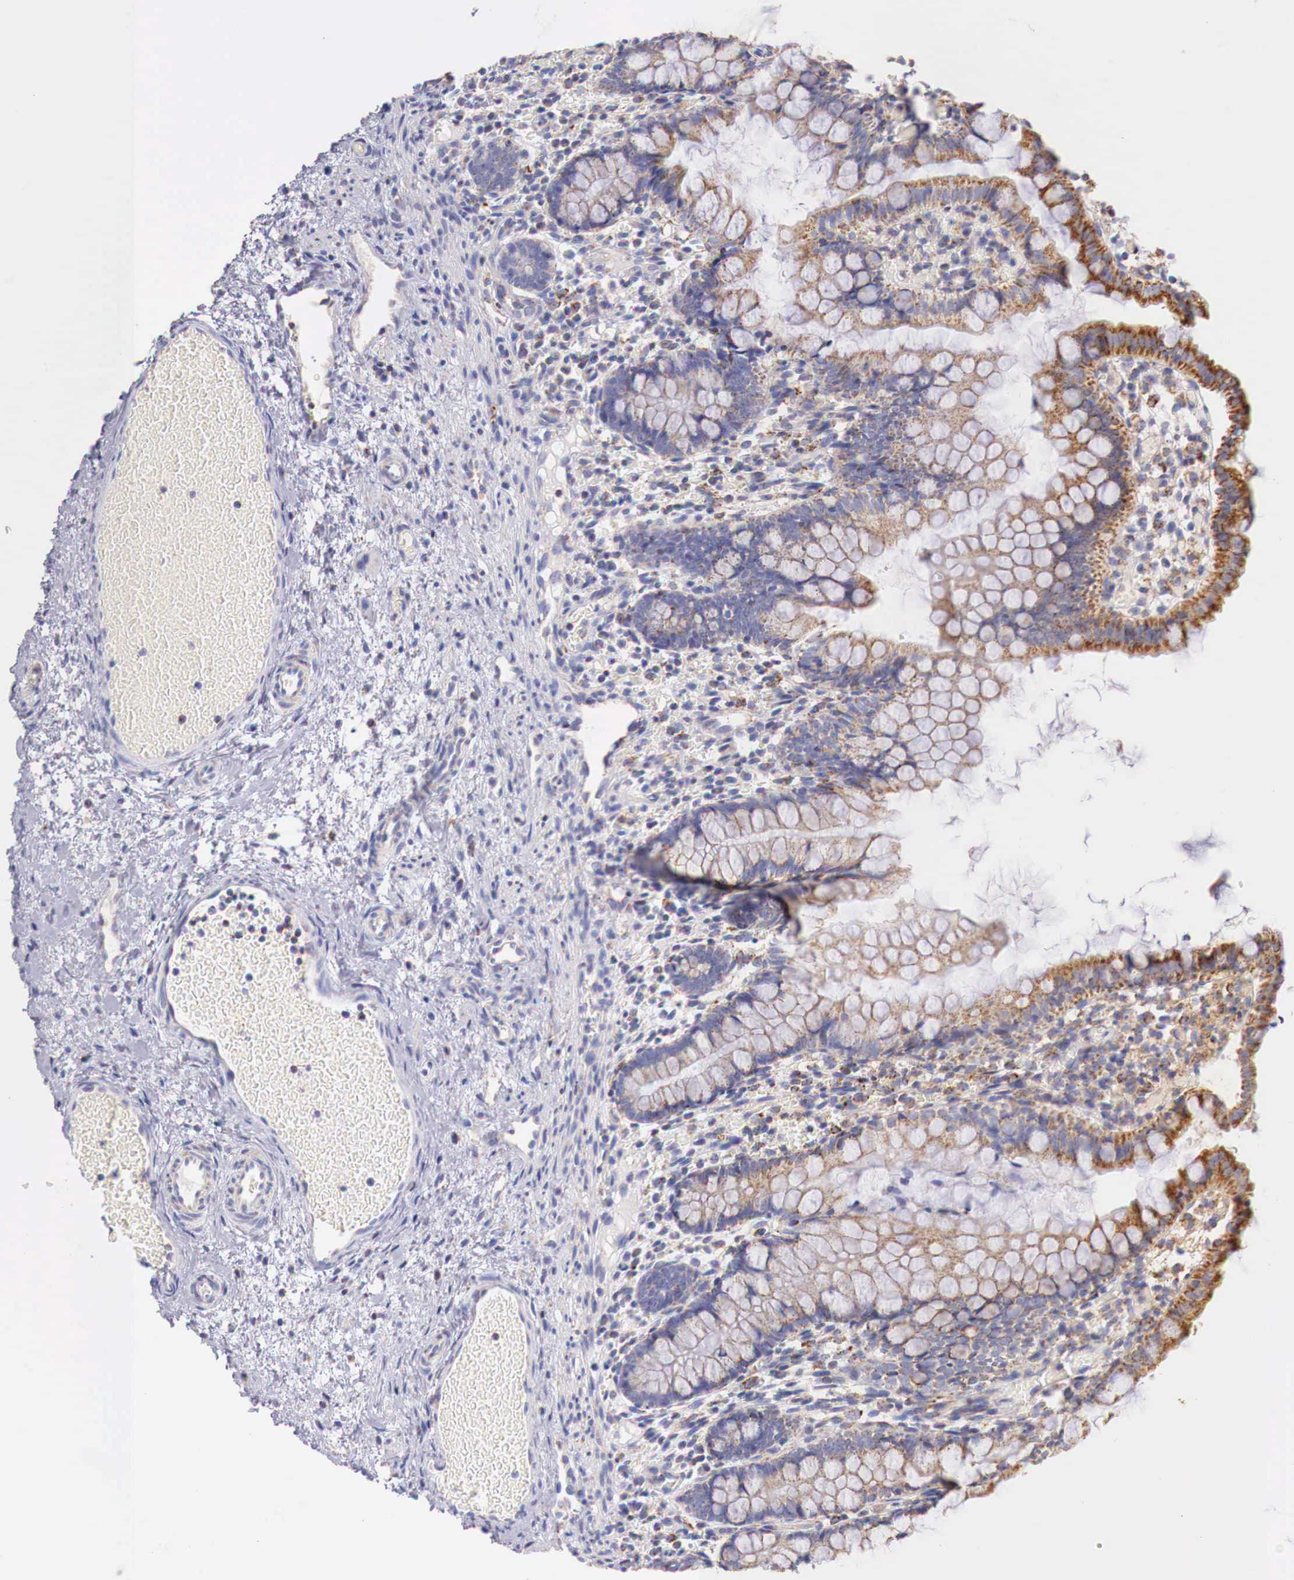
{"staining": {"intensity": "moderate", "quantity": ">75%", "location": "cytoplasmic/membranous"}, "tissue": "small intestine", "cell_type": "Glandular cells", "image_type": "normal", "snomed": [{"axis": "morphology", "description": "Normal tissue, NOS"}, {"axis": "topography", "description": "Small intestine"}], "caption": "There is medium levels of moderate cytoplasmic/membranous positivity in glandular cells of normal small intestine, as demonstrated by immunohistochemical staining (brown color).", "gene": "IDH3G", "patient": {"sex": "male", "age": 1}}